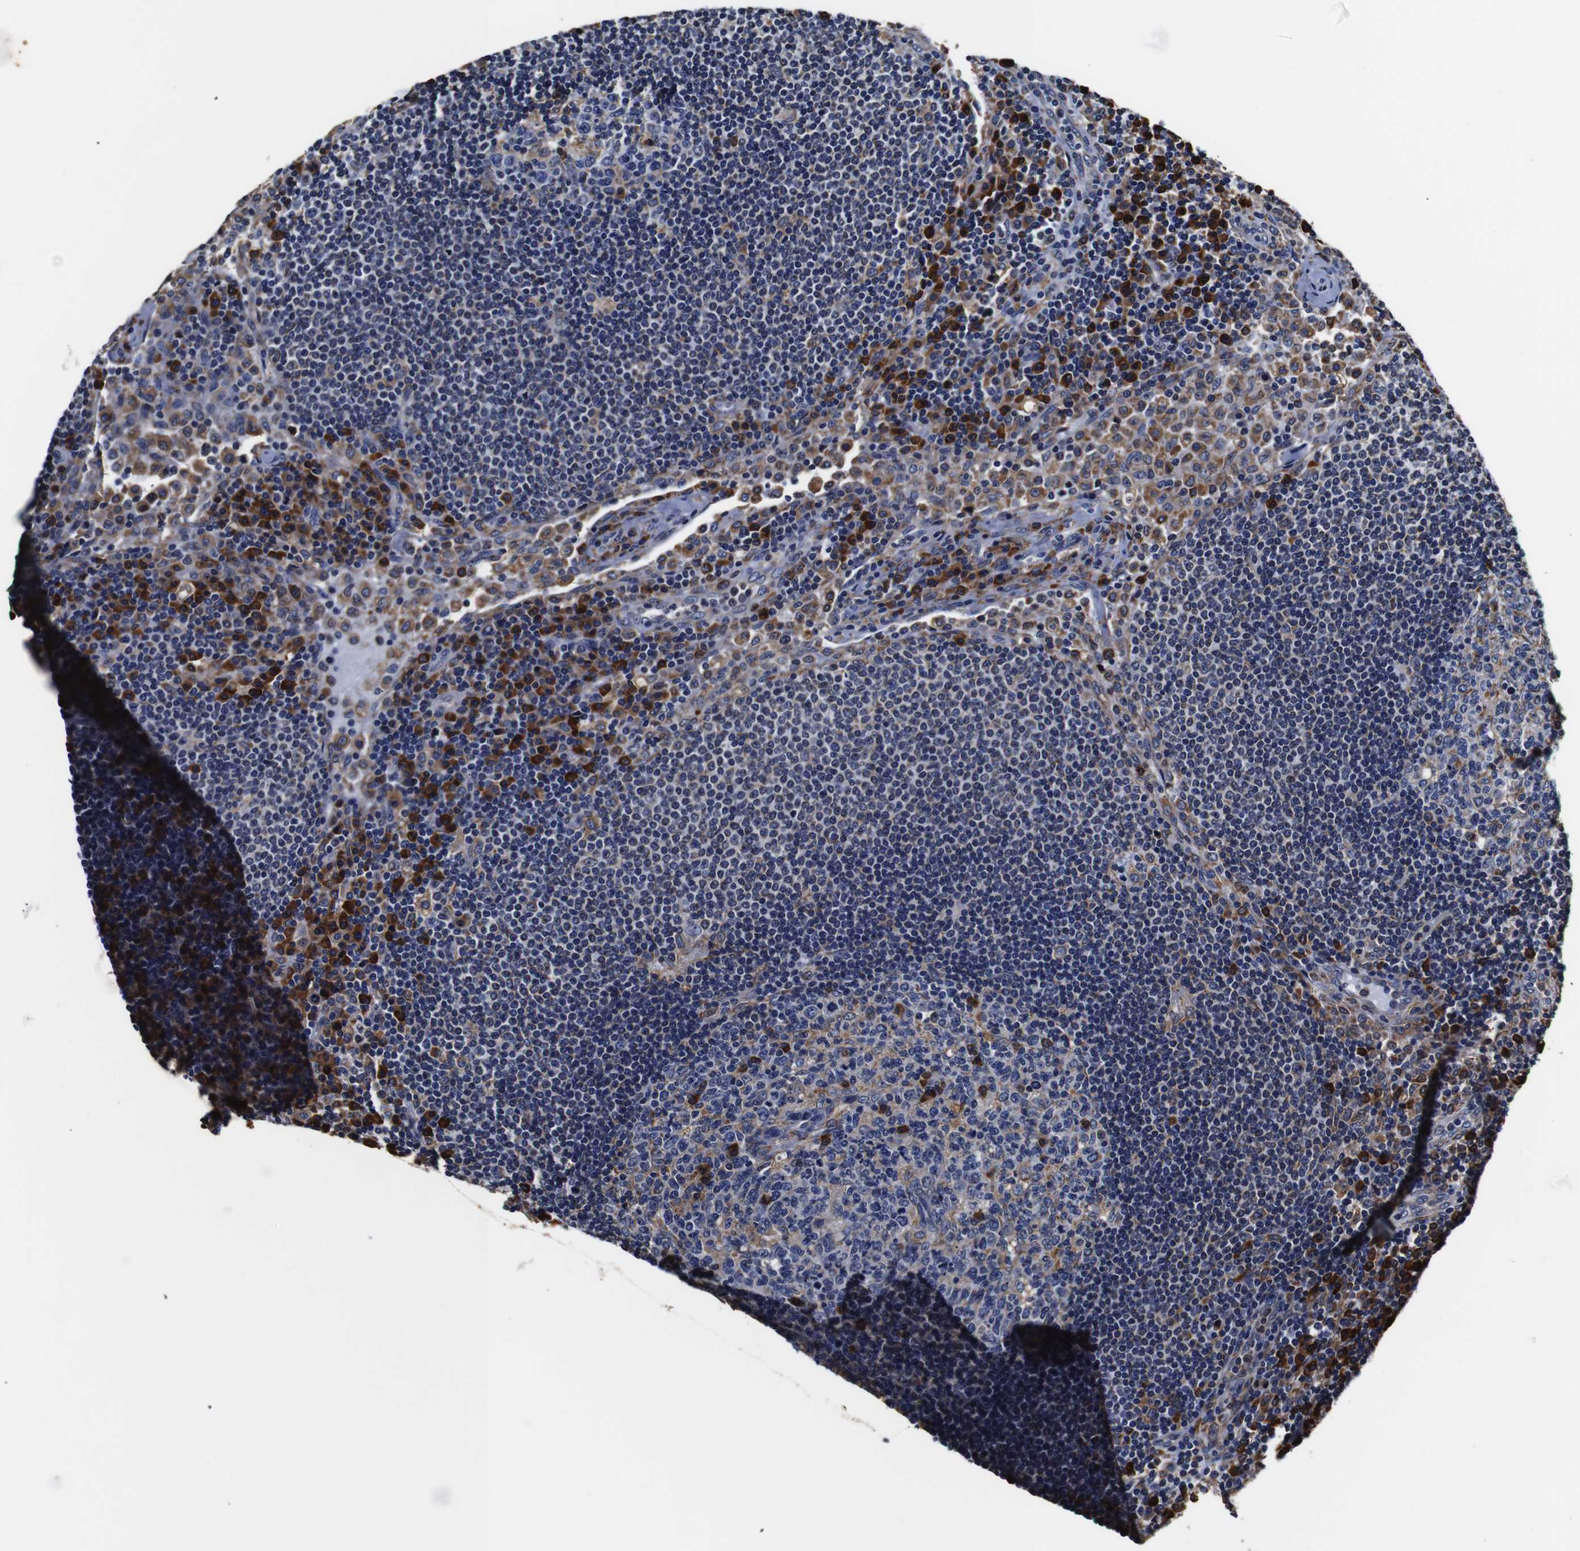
{"staining": {"intensity": "moderate", "quantity": "<25%", "location": "cytoplasmic/membranous"}, "tissue": "lymph node", "cell_type": "Germinal center cells", "image_type": "normal", "snomed": [{"axis": "morphology", "description": "Normal tissue, NOS"}, {"axis": "topography", "description": "Lymph node"}], "caption": "Immunohistochemical staining of unremarkable human lymph node reveals low levels of moderate cytoplasmic/membranous expression in approximately <25% of germinal center cells. The protein of interest is stained brown, and the nuclei are stained in blue (DAB (3,3'-diaminobenzidine) IHC with brightfield microscopy, high magnification).", "gene": "PPIB", "patient": {"sex": "female", "age": 53}}